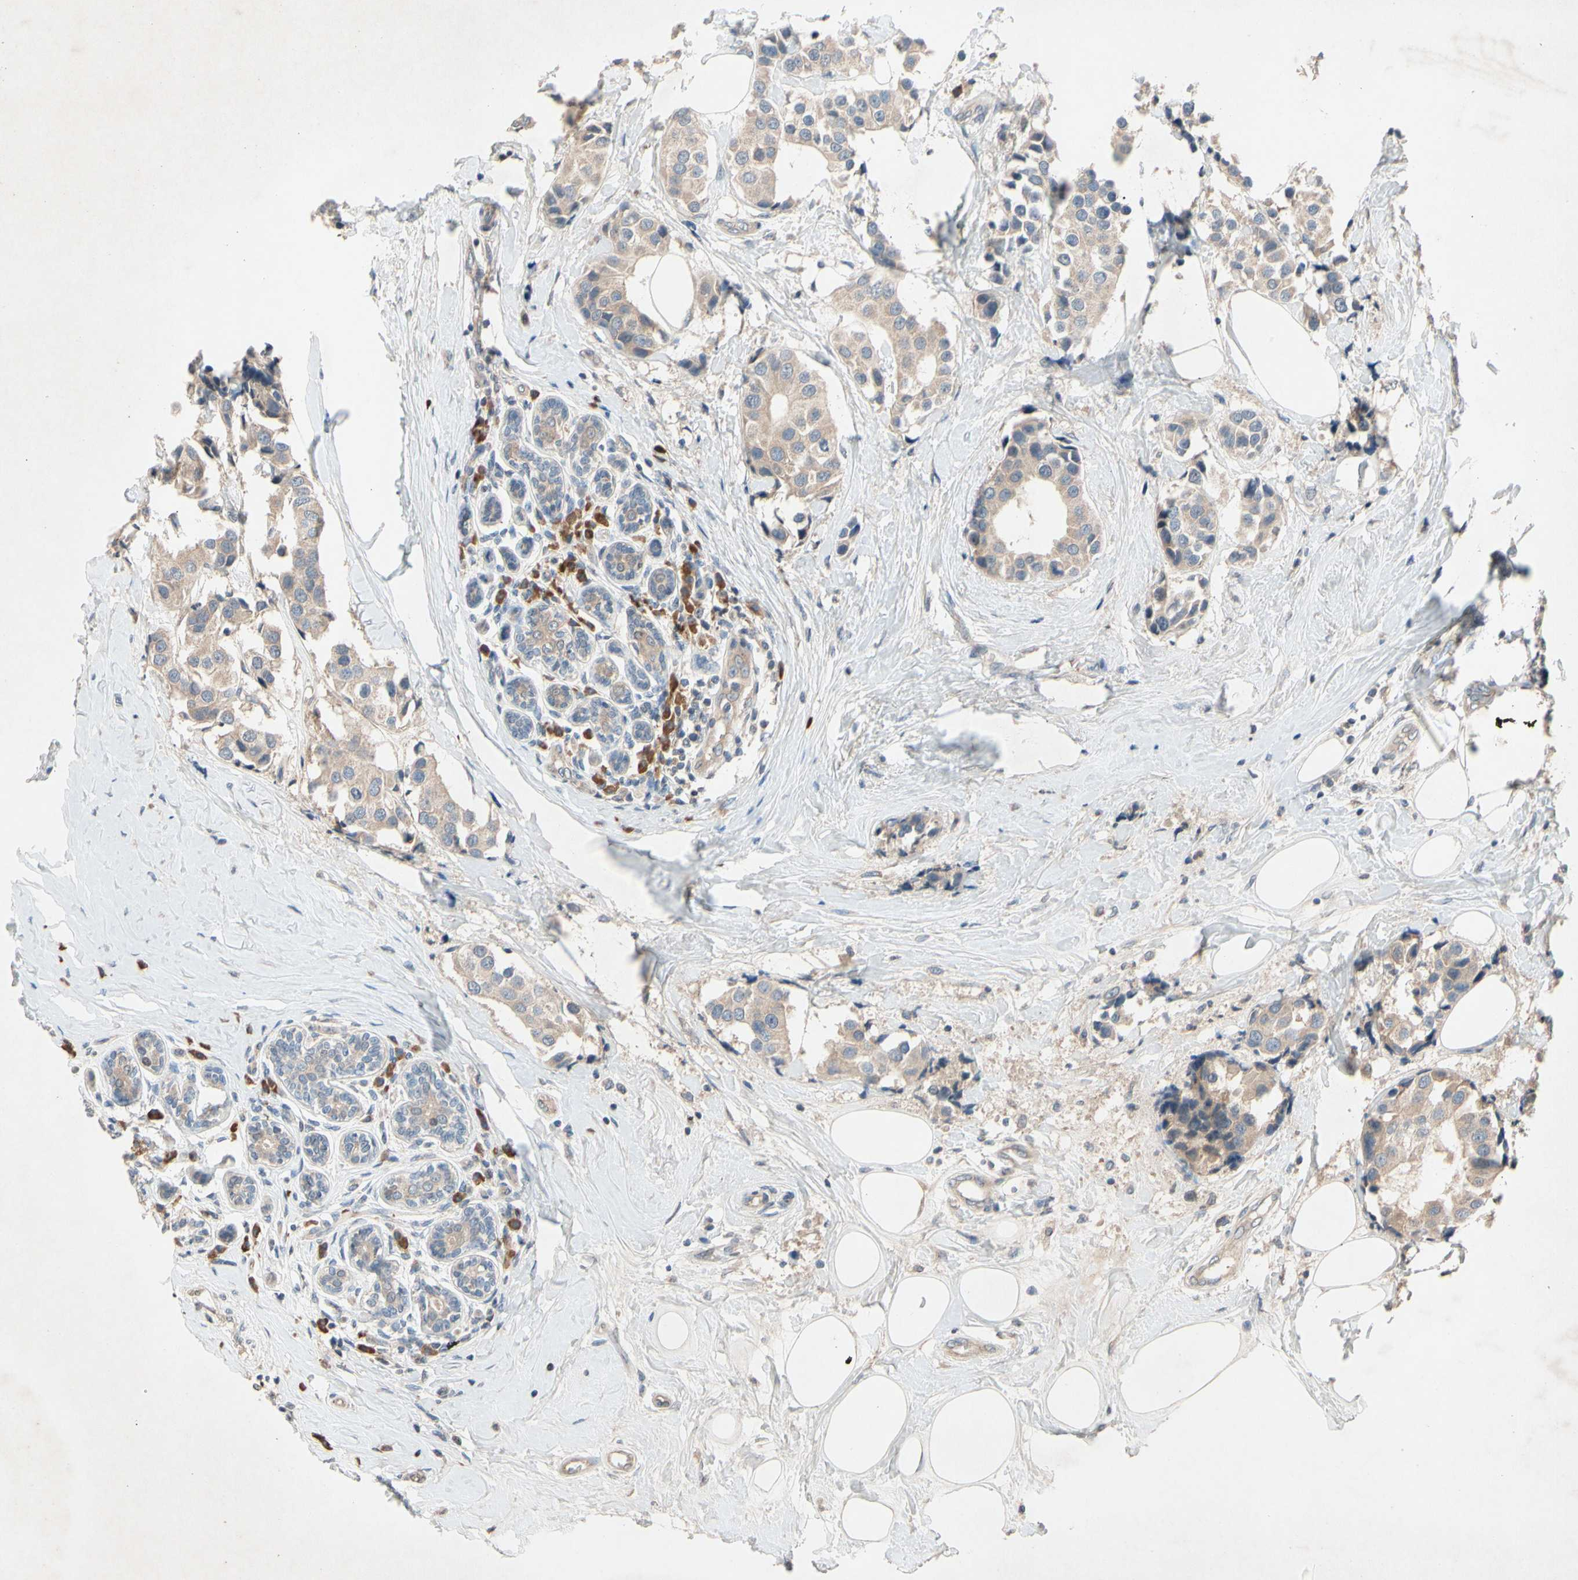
{"staining": {"intensity": "weak", "quantity": ">75%", "location": "cytoplasmic/membranous"}, "tissue": "breast cancer", "cell_type": "Tumor cells", "image_type": "cancer", "snomed": [{"axis": "morphology", "description": "Normal tissue, NOS"}, {"axis": "morphology", "description": "Duct carcinoma"}, {"axis": "topography", "description": "Breast"}], "caption": "Human breast cancer (intraductal carcinoma) stained for a protein (brown) shows weak cytoplasmic/membranous positive positivity in approximately >75% of tumor cells.", "gene": "PRDX4", "patient": {"sex": "female", "age": 39}}